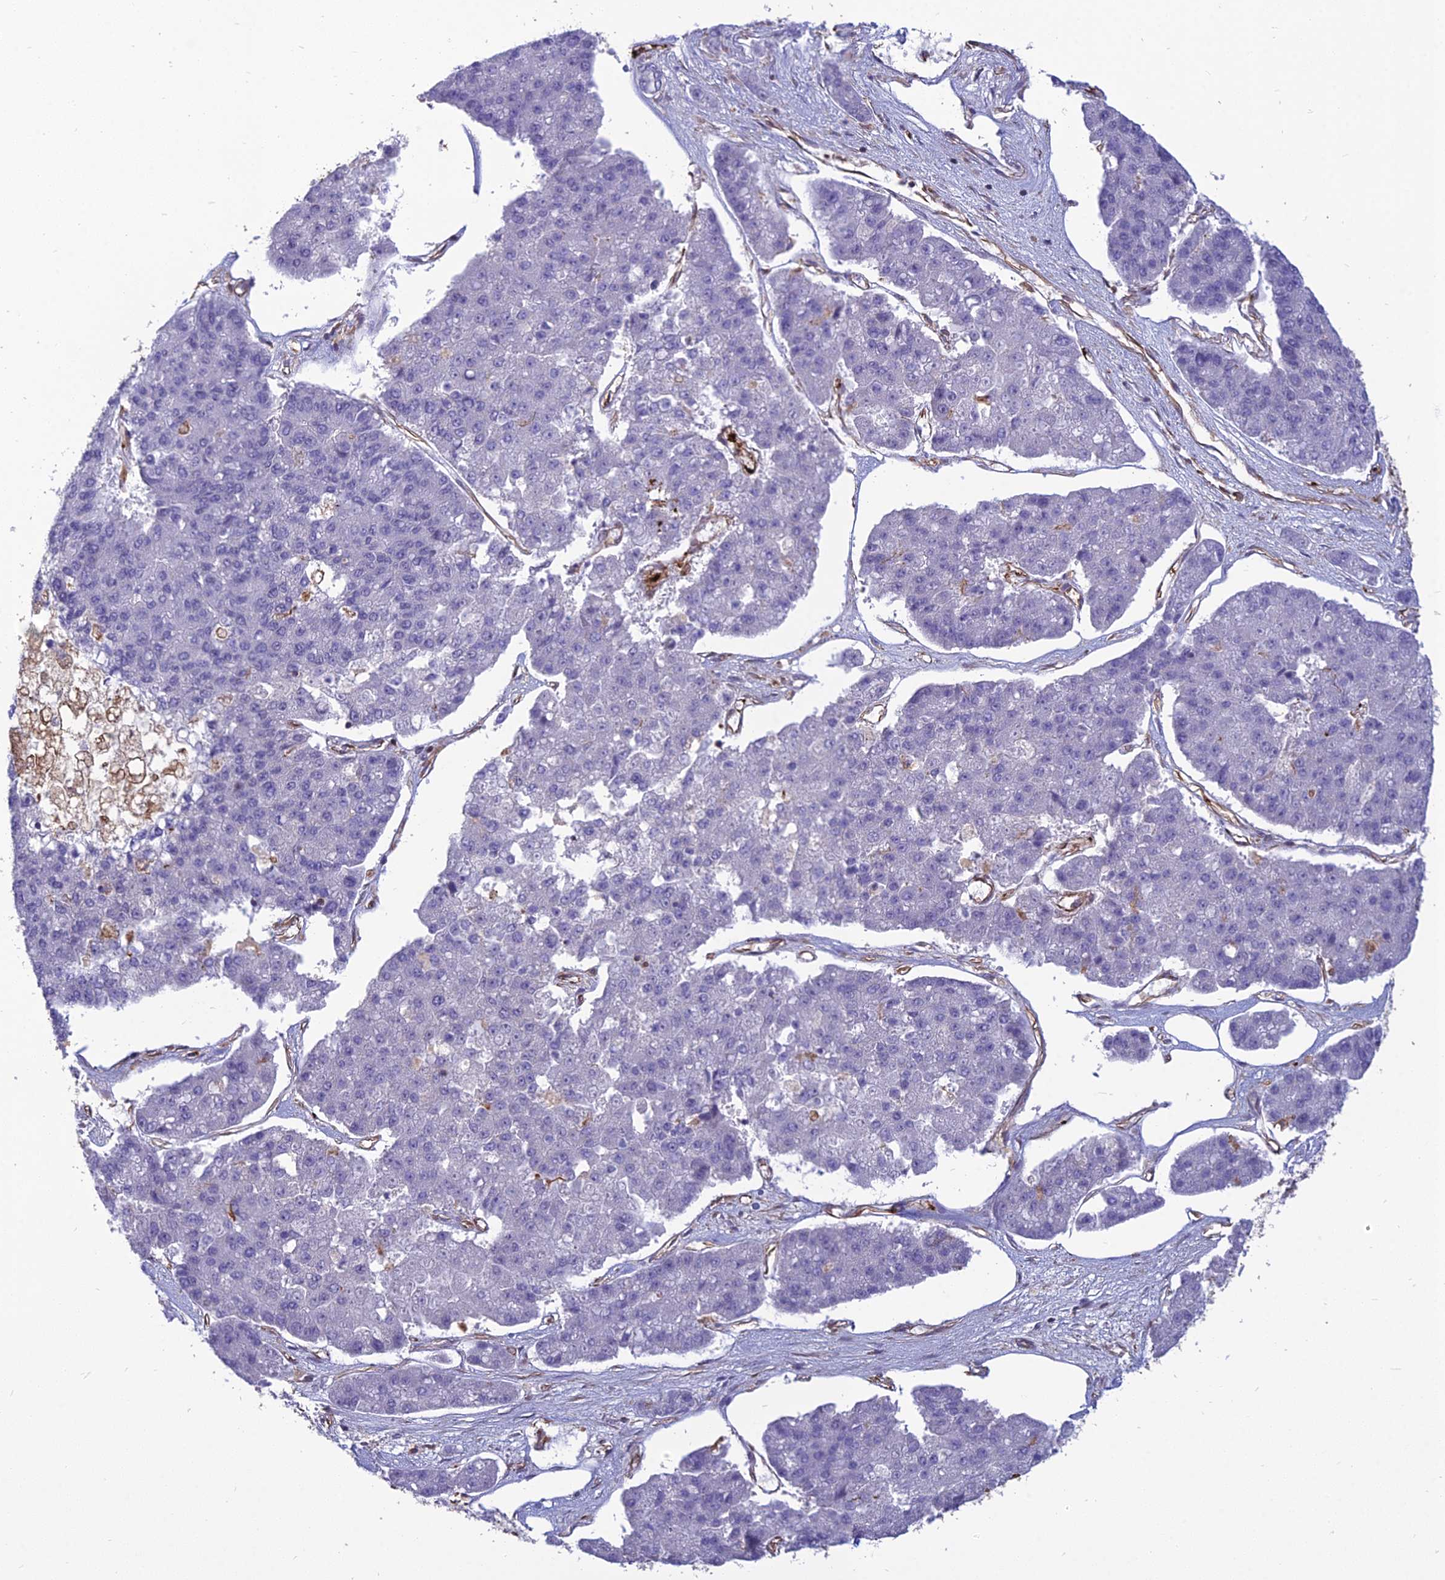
{"staining": {"intensity": "negative", "quantity": "none", "location": "none"}, "tissue": "pancreatic cancer", "cell_type": "Tumor cells", "image_type": "cancer", "snomed": [{"axis": "morphology", "description": "Adenocarcinoma, NOS"}, {"axis": "topography", "description": "Pancreas"}], "caption": "This histopathology image is of adenocarcinoma (pancreatic) stained with immunohistochemistry to label a protein in brown with the nuclei are counter-stained blue. There is no staining in tumor cells.", "gene": "PSMD11", "patient": {"sex": "male", "age": 50}}